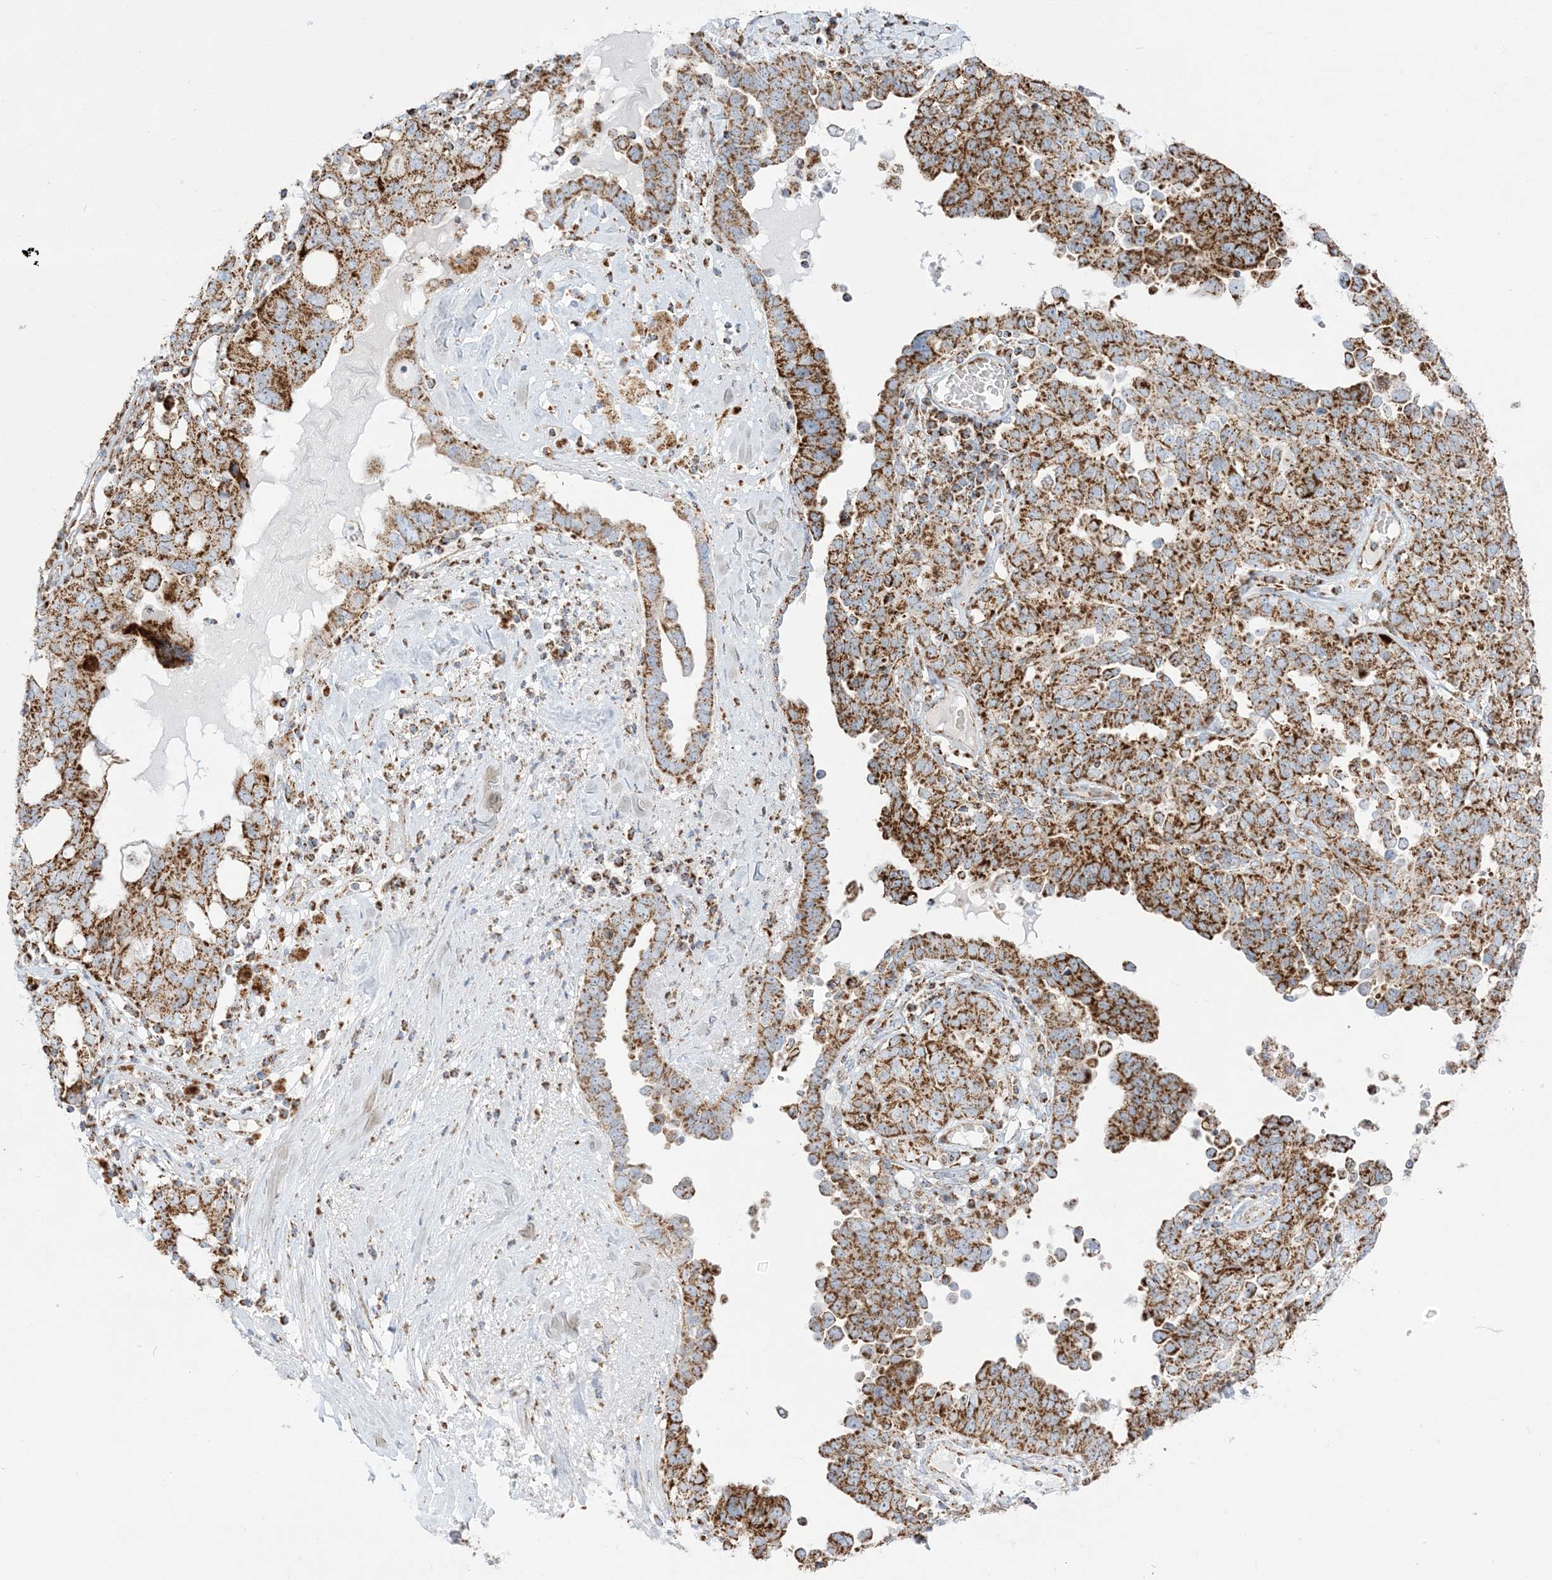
{"staining": {"intensity": "moderate", "quantity": ">75%", "location": "cytoplasmic/membranous"}, "tissue": "ovarian cancer", "cell_type": "Tumor cells", "image_type": "cancer", "snomed": [{"axis": "morphology", "description": "Carcinoma, endometroid"}, {"axis": "topography", "description": "Ovary"}], "caption": "Immunohistochemical staining of human ovarian endometroid carcinoma exhibits medium levels of moderate cytoplasmic/membranous protein expression in approximately >75% of tumor cells.", "gene": "MRPS36", "patient": {"sex": "female", "age": 62}}